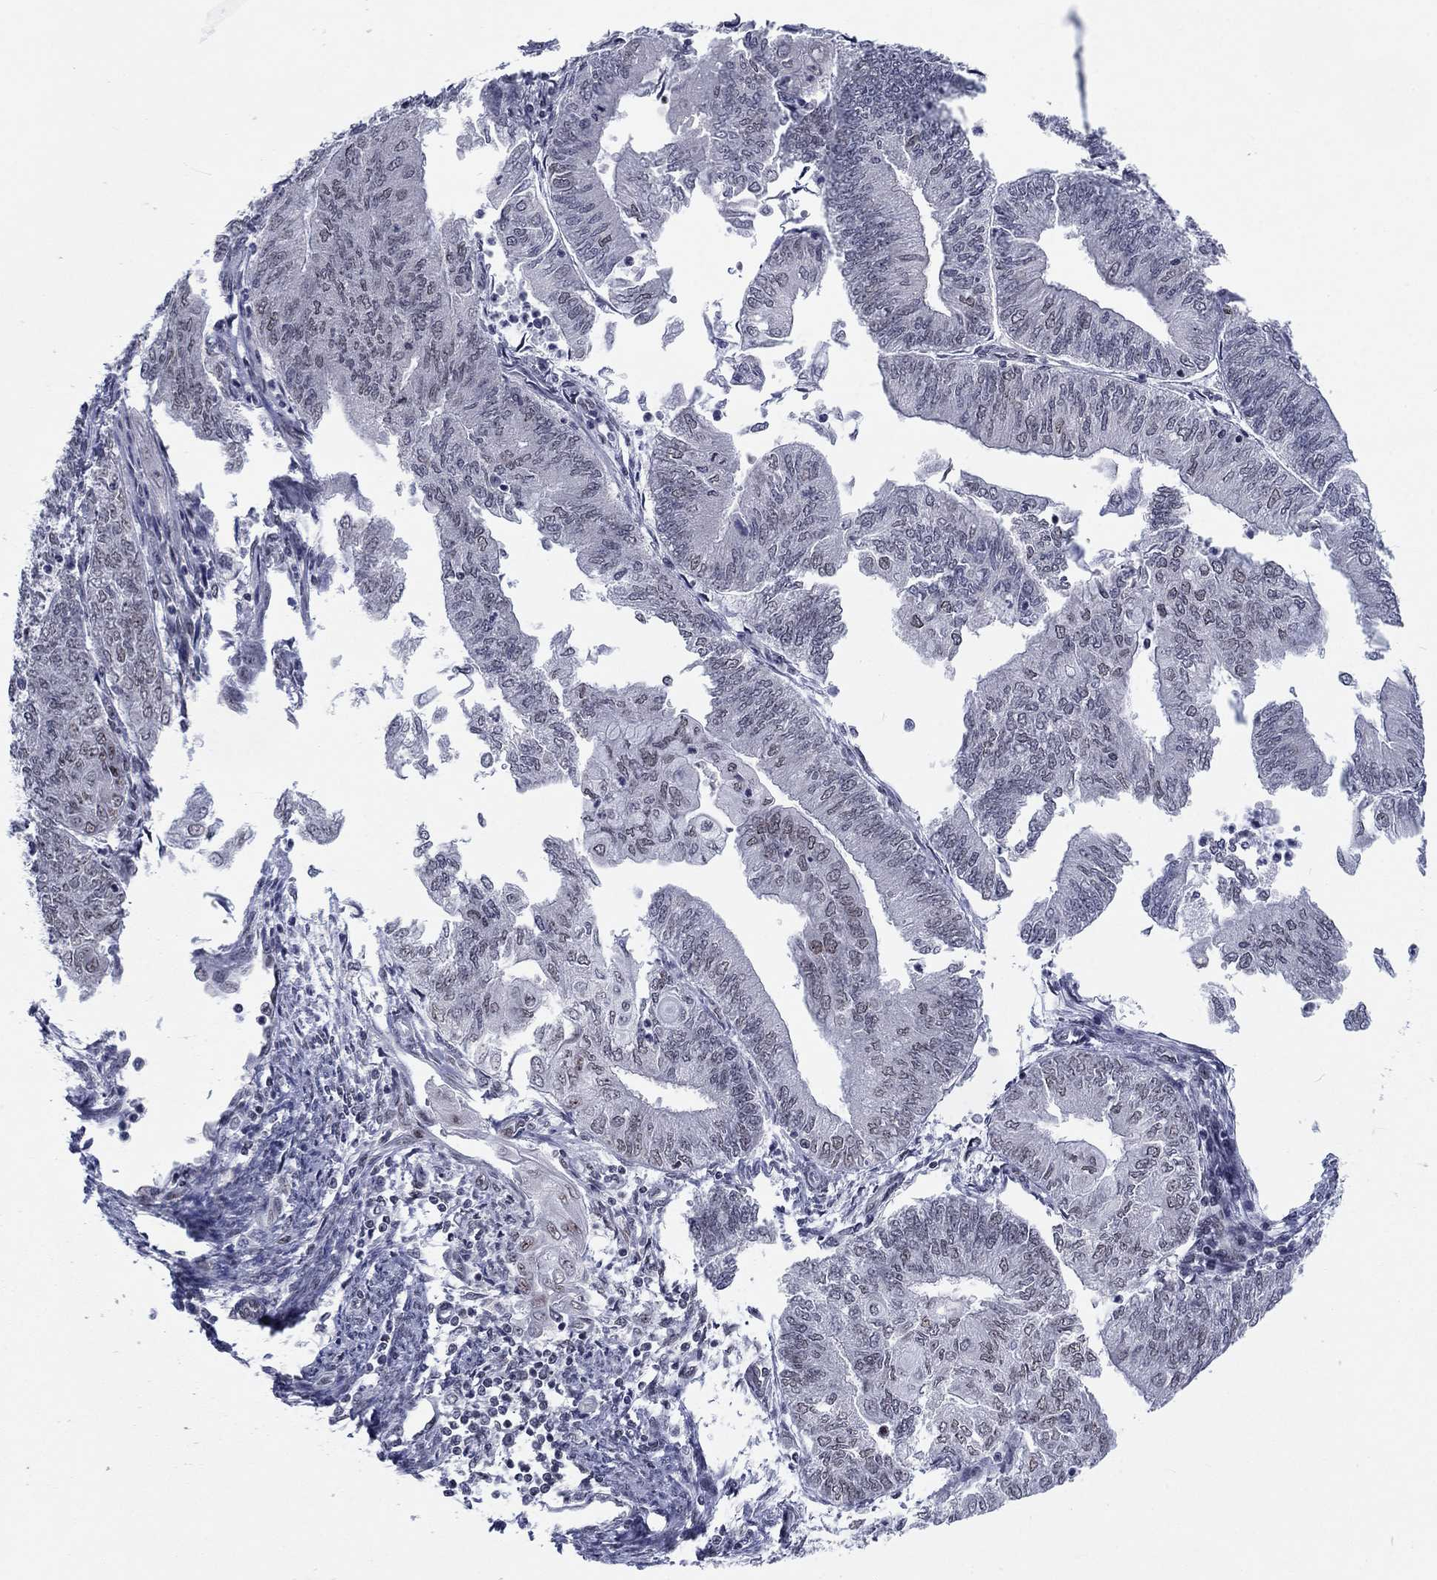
{"staining": {"intensity": "negative", "quantity": "none", "location": "none"}, "tissue": "endometrial cancer", "cell_type": "Tumor cells", "image_type": "cancer", "snomed": [{"axis": "morphology", "description": "Adenocarcinoma, NOS"}, {"axis": "topography", "description": "Endometrium"}], "caption": "A high-resolution image shows immunohistochemistry staining of endometrial cancer (adenocarcinoma), which exhibits no significant staining in tumor cells.", "gene": "FYTTD1", "patient": {"sex": "female", "age": 59}}